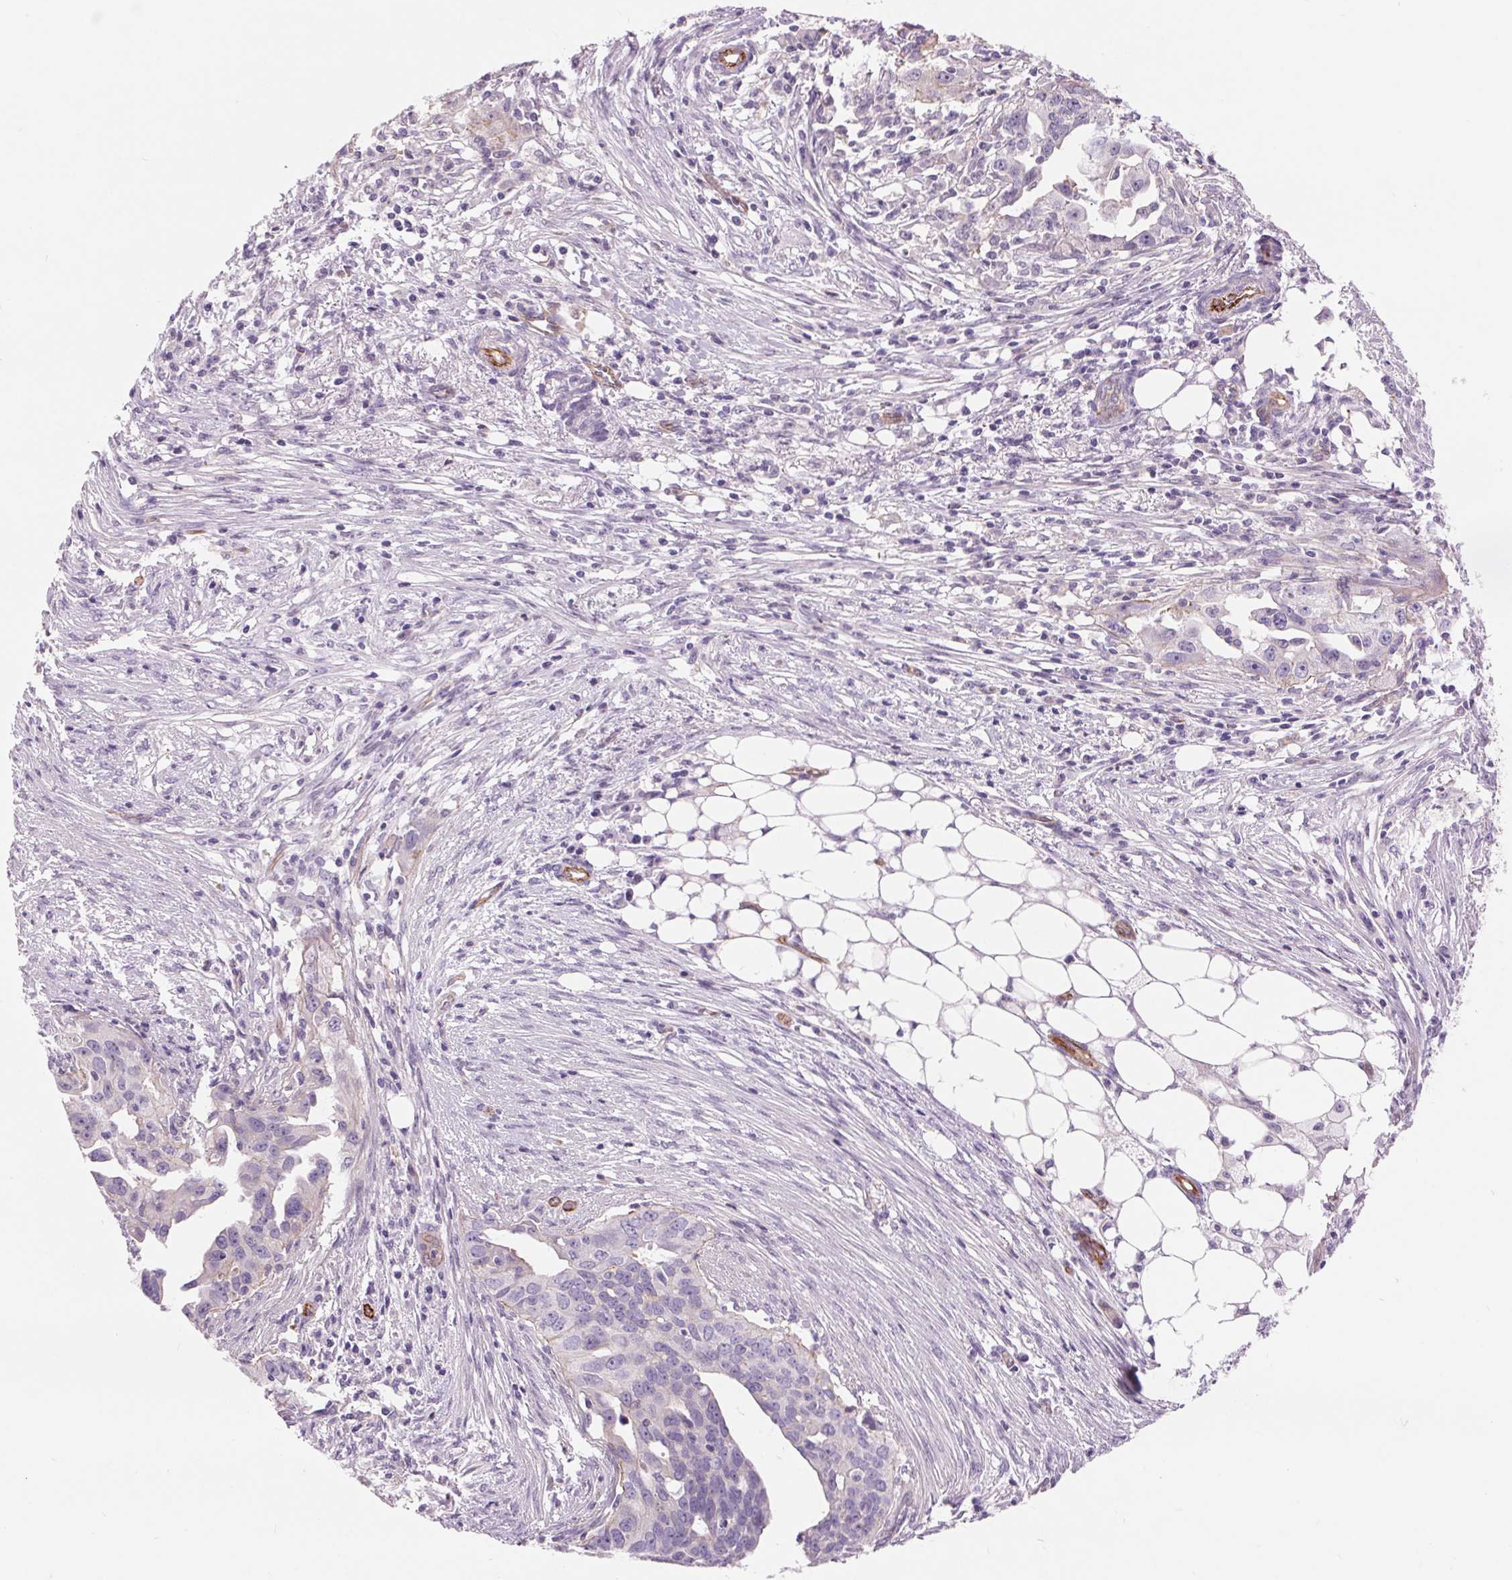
{"staining": {"intensity": "negative", "quantity": "none", "location": "none"}, "tissue": "ovarian cancer", "cell_type": "Tumor cells", "image_type": "cancer", "snomed": [{"axis": "morphology", "description": "Carcinoma, endometroid"}, {"axis": "morphology", "description": "Cystadenocarcinoma, serous, NOS"}, {"axis": "topography", "description": "Ovary"}], "caption": "This is a micrograph of immunohistochemistry (IHC) staining of ovarian endometroid carcinoma, which shows no staining in tumor cells. (DAB (3,3'-diaminobenzidine) IHC with hematoxylin counter stain).", "gene": "DIXDC1", "patient": {"sex": "female", "age": 45}}